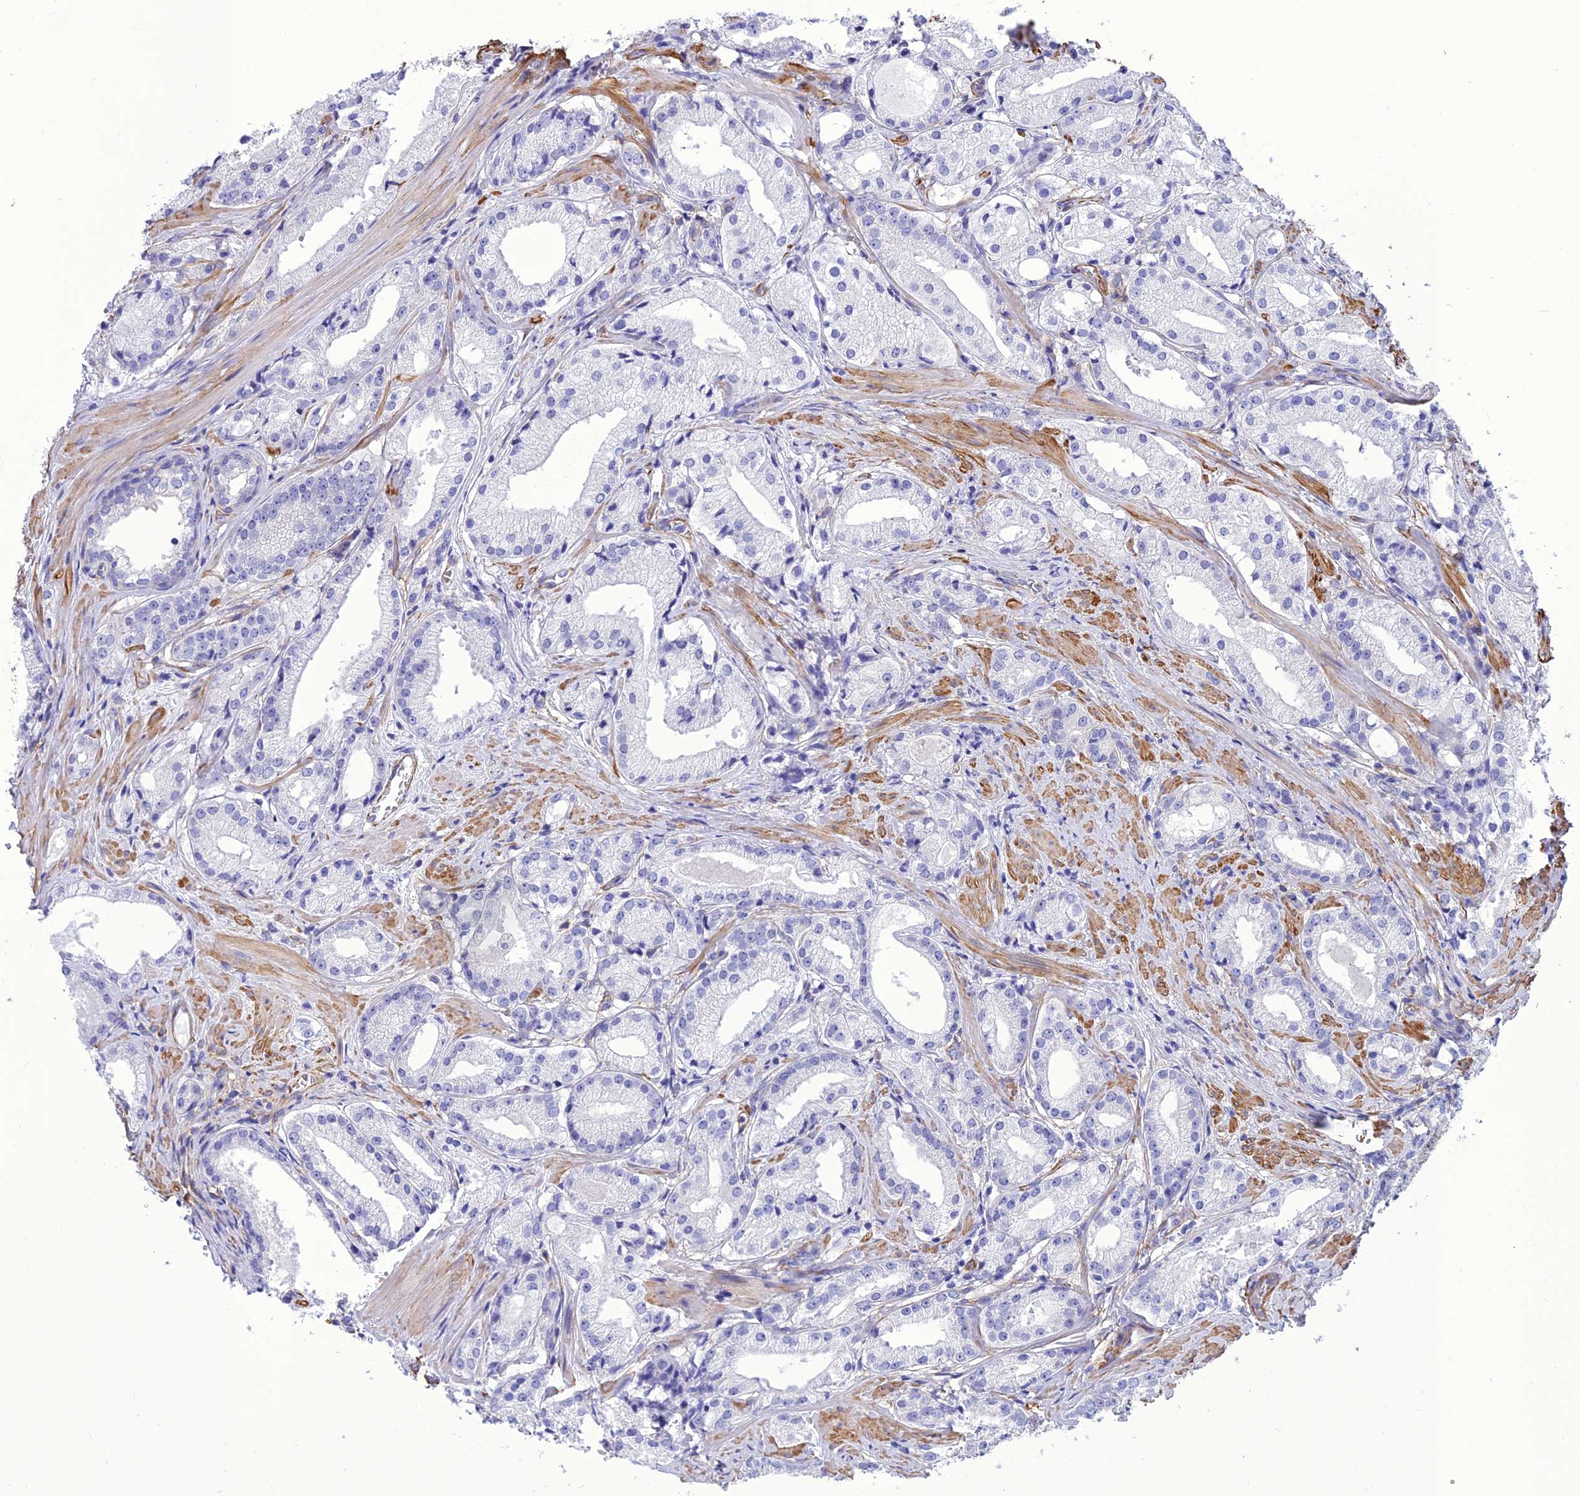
{"staining": {"intensity": "negative", "quantity": "none", "location": "none"}, "tissue": "prostate cancer", "cell_type": "Tumor cells", "image_type": "cancer", "snomed": [{"axis": "morphology", "description": "Adenocarcinoma, Low grade"}, {"axis": "topography", "description": "Prostate"}], "caption": "Tumor cells show no significant protein positivity in low-grade adenocarcinoma (prostate). (Stains: DAB immunohistochemistry (IHC) with hematoxylin counter stain, Microscopy: brightfield microscopy at high magnification).", "gene": "NKD1", "patient": {"sex": "male", "age": 57}}